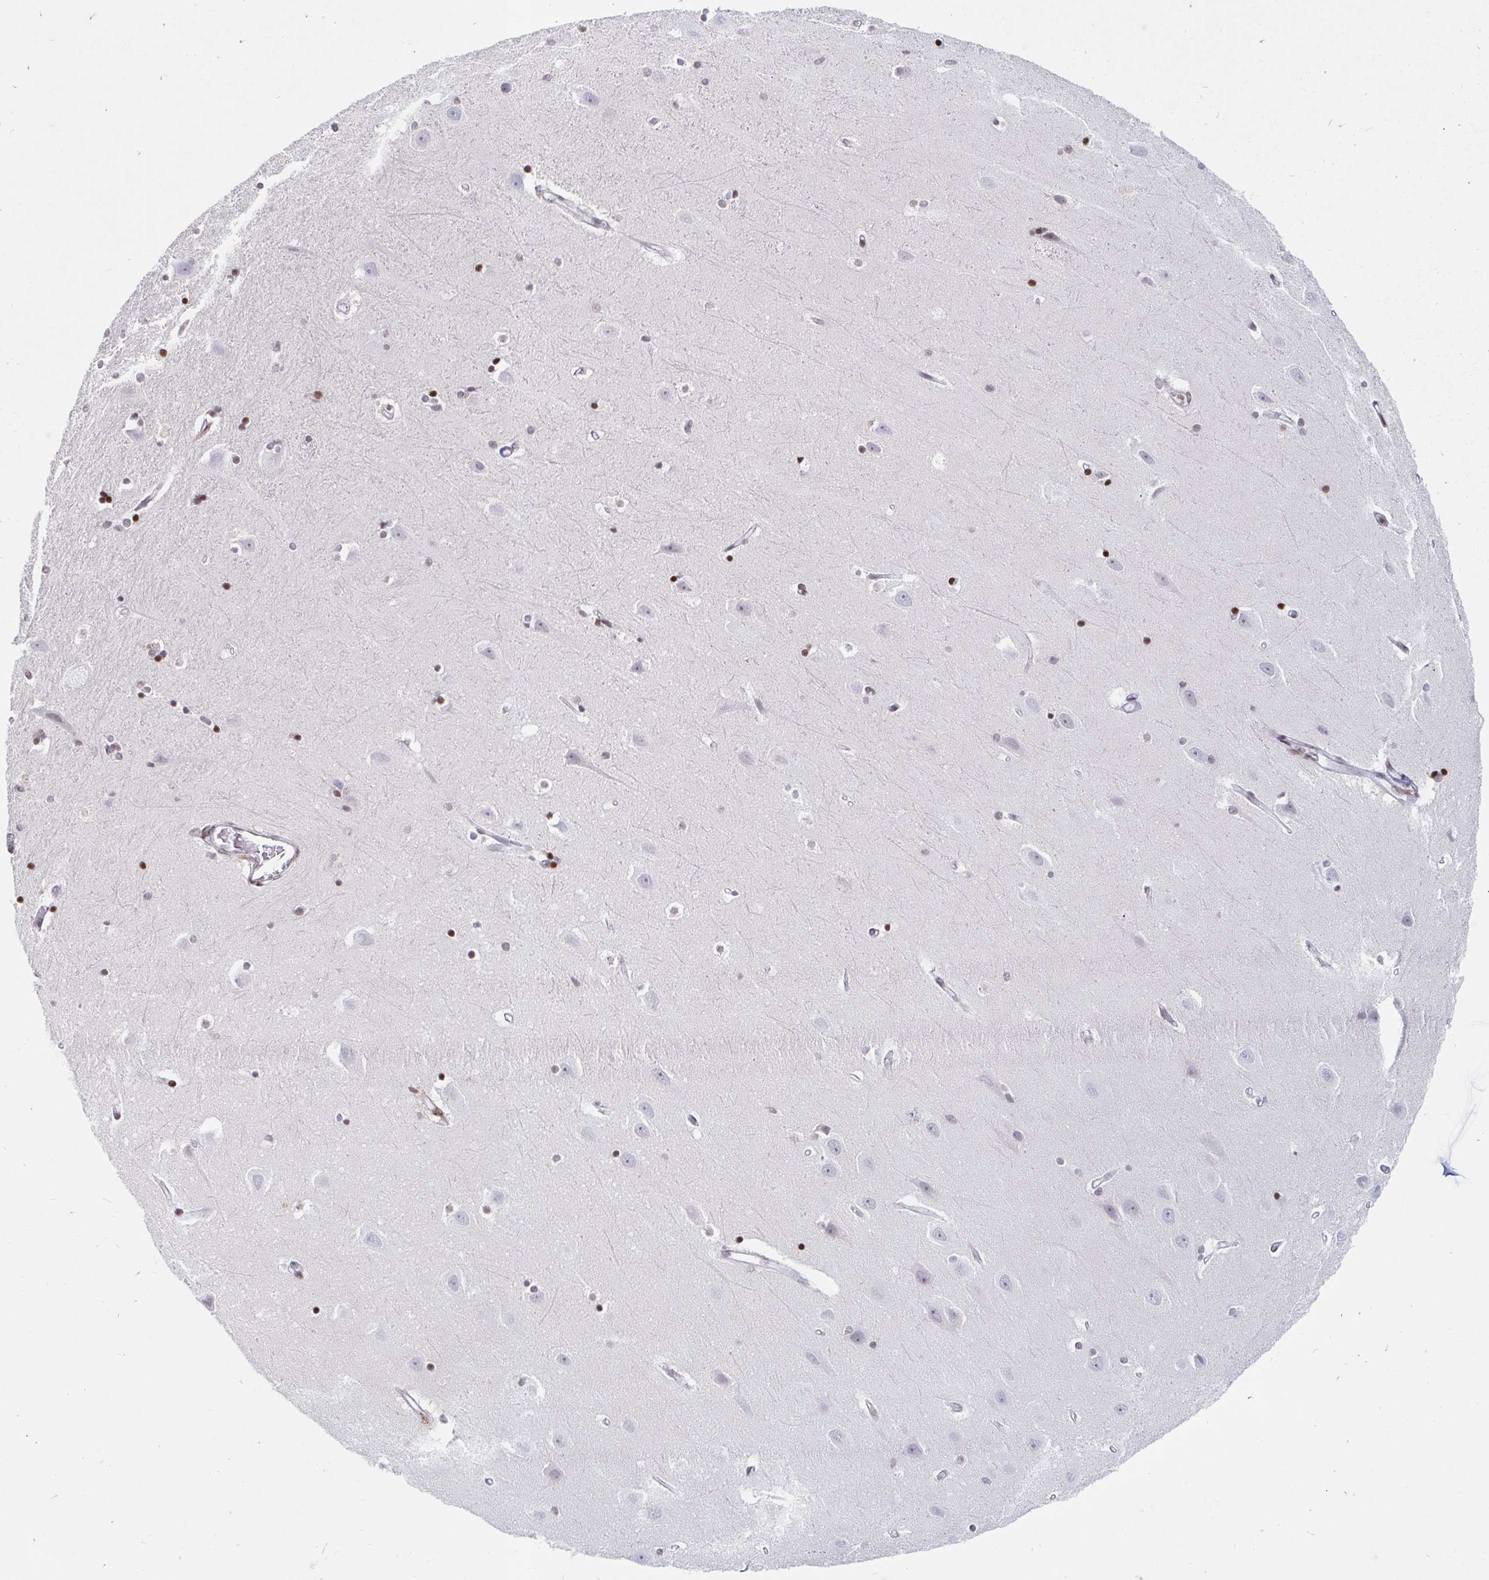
{"staining": {"intensity": "strong", "quantity": "<25%", "location": "nuclear"}, "tissue": "hippocampus", "cell_type": "Glial cells", "image_type": "normal", "snomed": [{"axis": "morphology", "description": "Normal tissue, NOS"}, {"axis": "topography", "description": "Hippocampus"}], "caption": "Unremarkable hippocampus was stained to show a protein in brown. There is medium levels of strong nuclear positivity in approximately <25% of glial cells. (DAB (3,3'-diaminobenzidine) = brown stain, brightfield microscopy at high magnification).", "gene": "HOXC10", "patient": {"sex": "male", "age": 63}}